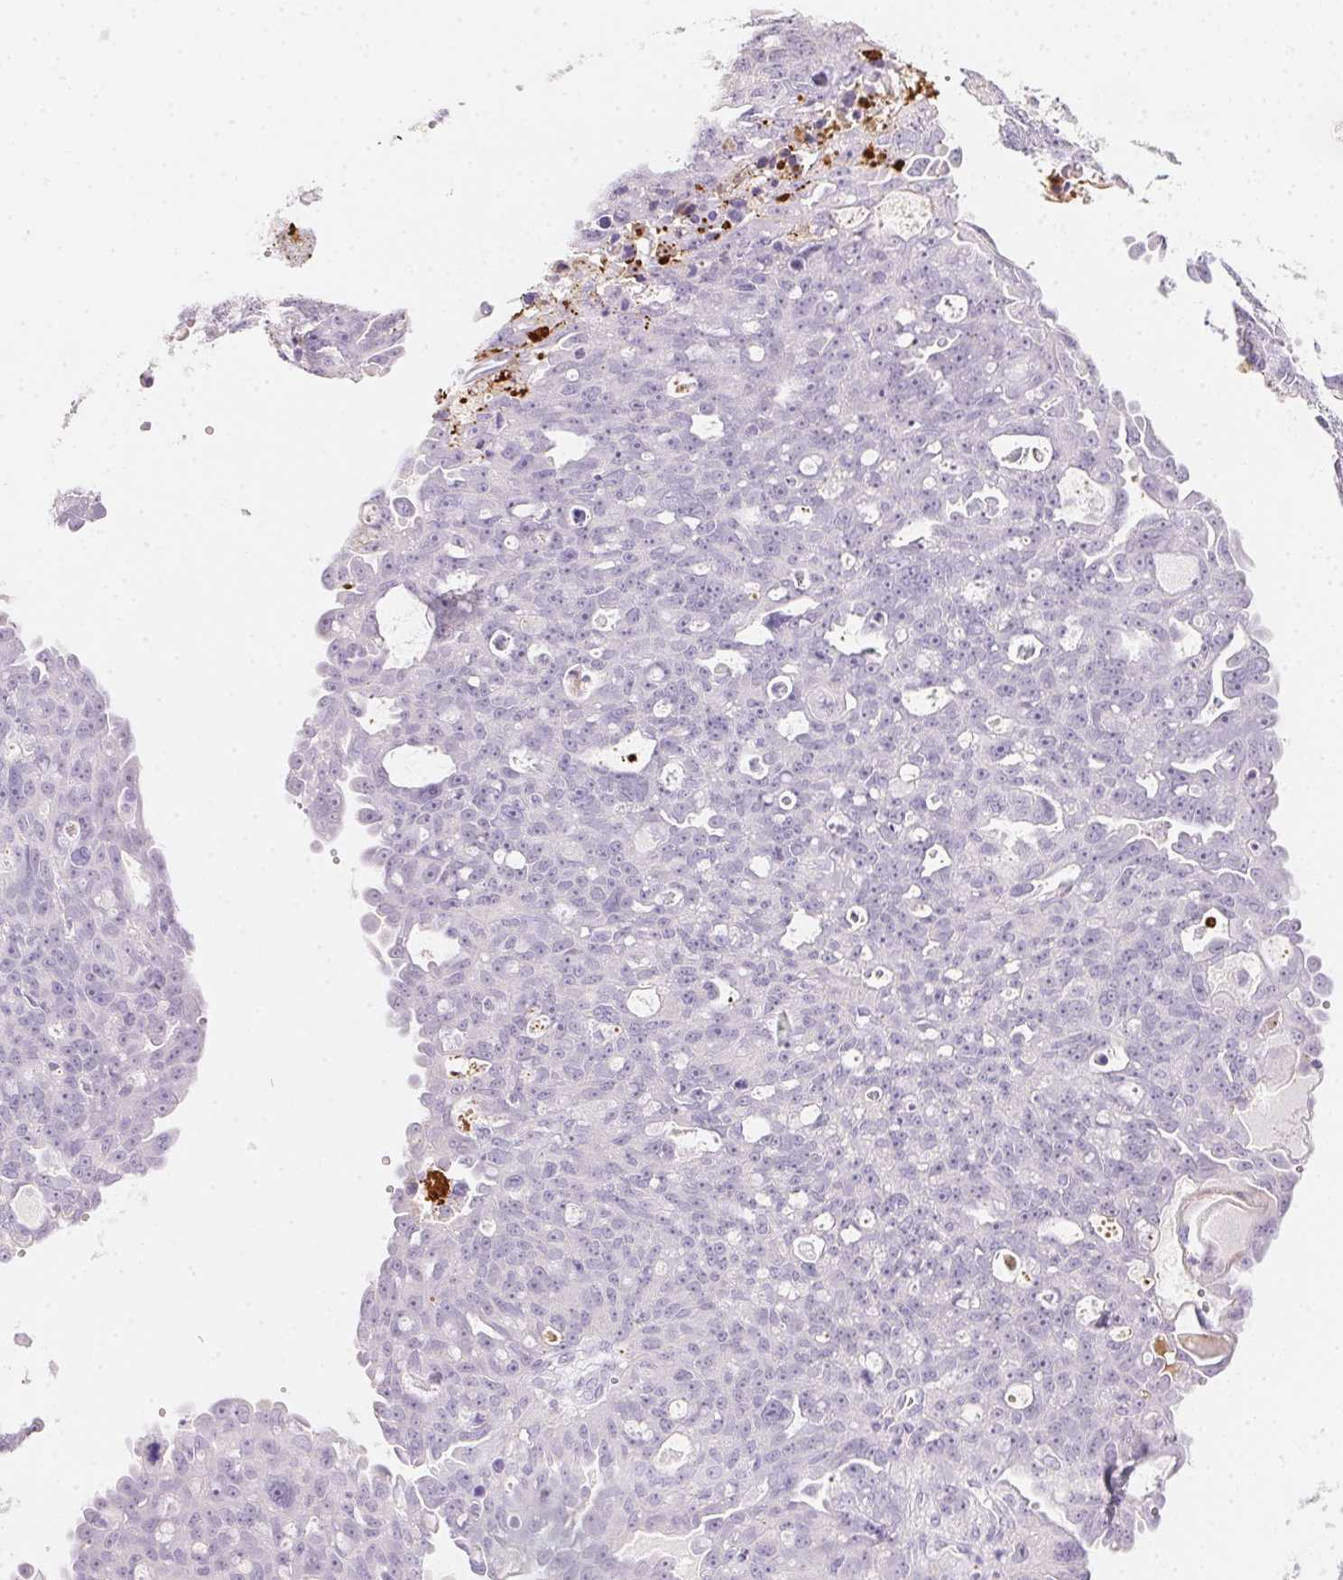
{"staining": {"intensity": "negative", "quantity": "none", "location": "none"}, "tissue": "ovarian cancer", "cell_type": "Tumor cells", "image_type": "cancer", "snomed": [{"axis": "morphology", "description": "Carcinoma, endometroid"}, {"axis": "topography", "description": "Ovary"}], "caption": "Human ovarian cancer stained for a protein using immunohistochemistry (IHC) reveals no staining in tumor cells.", "gene": "MYL4", "patient": {"sex": "female", "age": 70}}